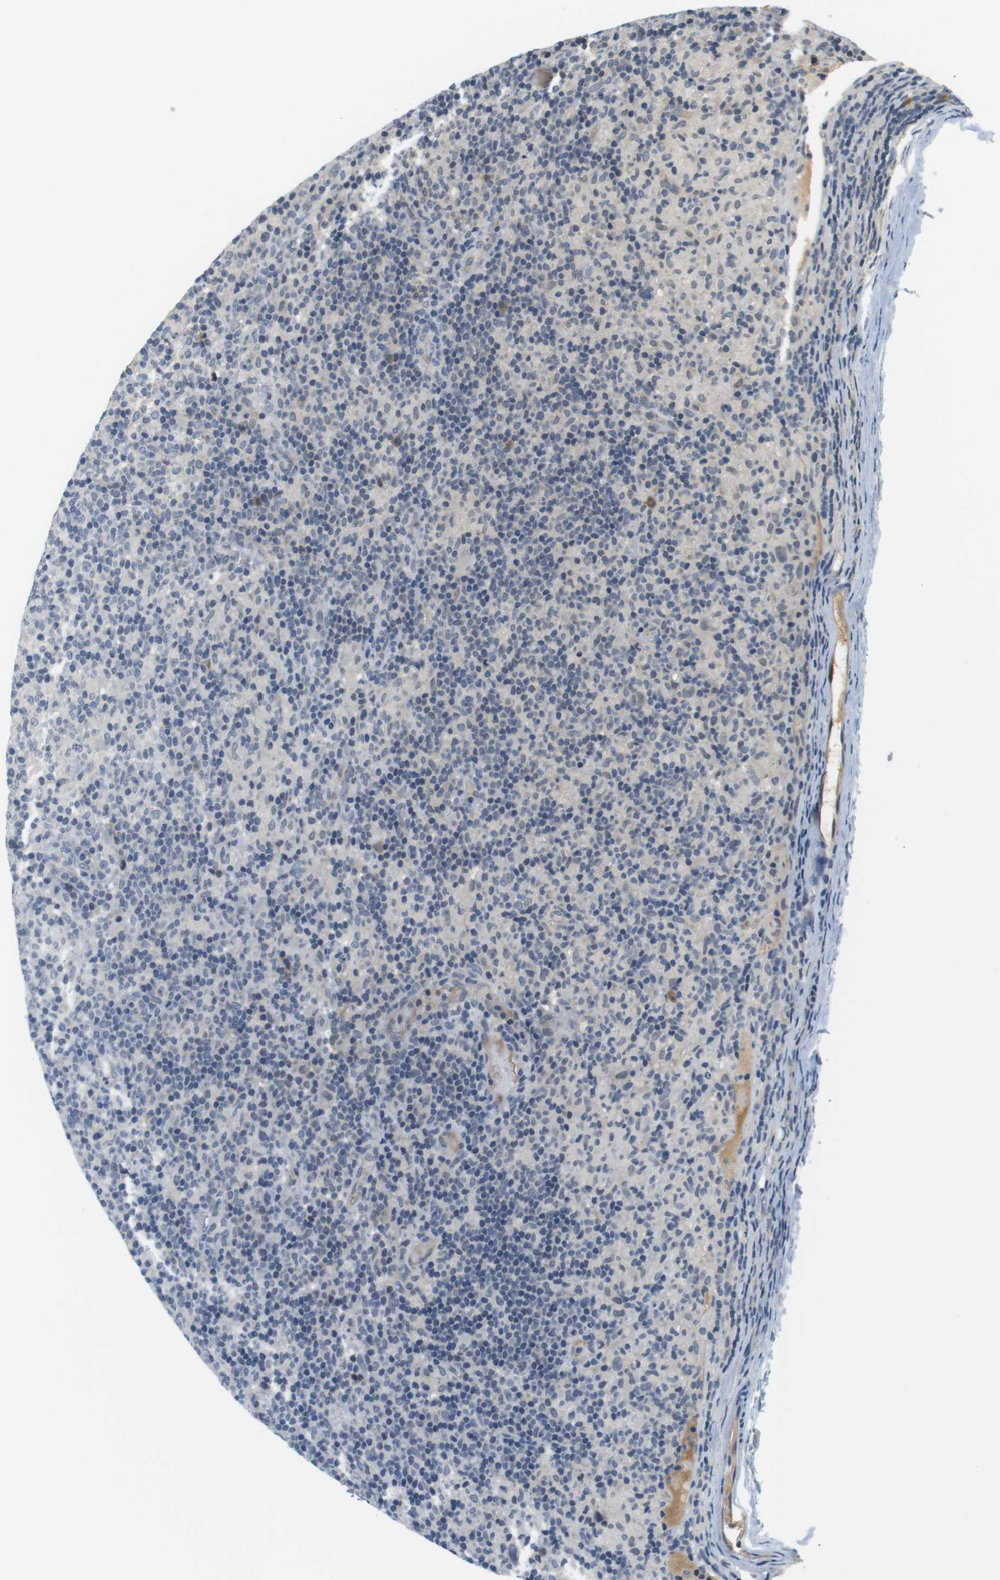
{"staining": {"intensity": "negative", "quantity": "none", "location": "none"}, "tissue": "lymphoma", "cell_type": "Tumor cells", "image_type": "cancer", "snomed": [{"axis": "morphology", "description": "Hodgkin's disease, NOS"}, {"axis": "topography", "description": "Lymph node"}], "caption": "The histopathology image reveals no significant expression in tumor cells of Hodgkin's disease.", "gene": "WNT7A", "patient": {"sex": "male", "age": 70}}